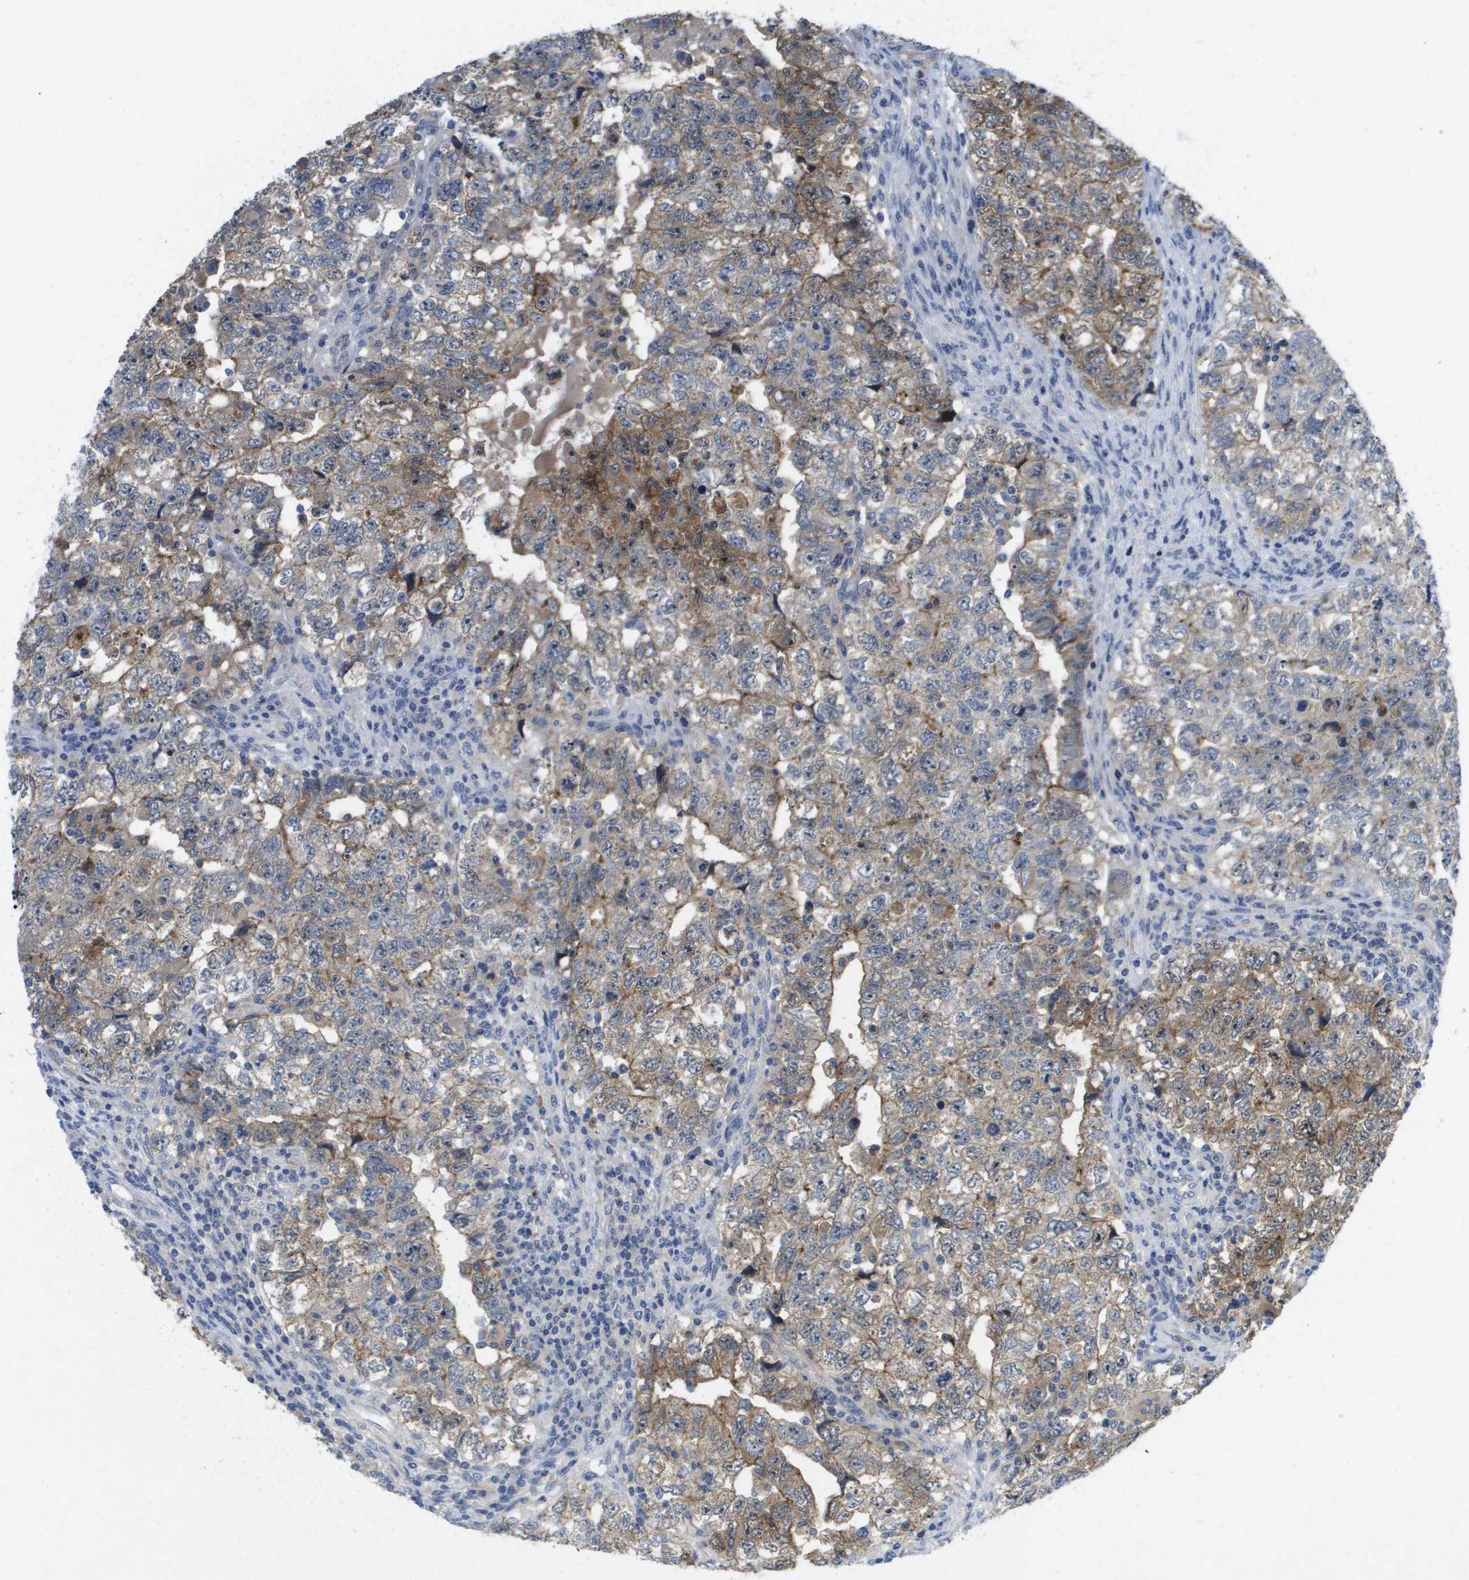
{"staining": {"intensity": "moderate", "quantity": "25%-75%", "location": "cytoplasmic/membranous"}, "tissue": "testis cancer", "cell_type": "Tumor cells", "image_type": "cancer", "snomed": [{"axis": "morphology", "description": "Carcinoma, Embryonal, NOS"}, {"axis": "topography", "description": "Testis"}], "caption": "This histopathology image displays IHC staining of human testis cancer (embryonal carcinoma), with medium moderate cytoplasmic/membranous staining in about 25%-75% of tumor cells.", "gene": "LIPG", "patient": {"sex": "male", "age": 36}}